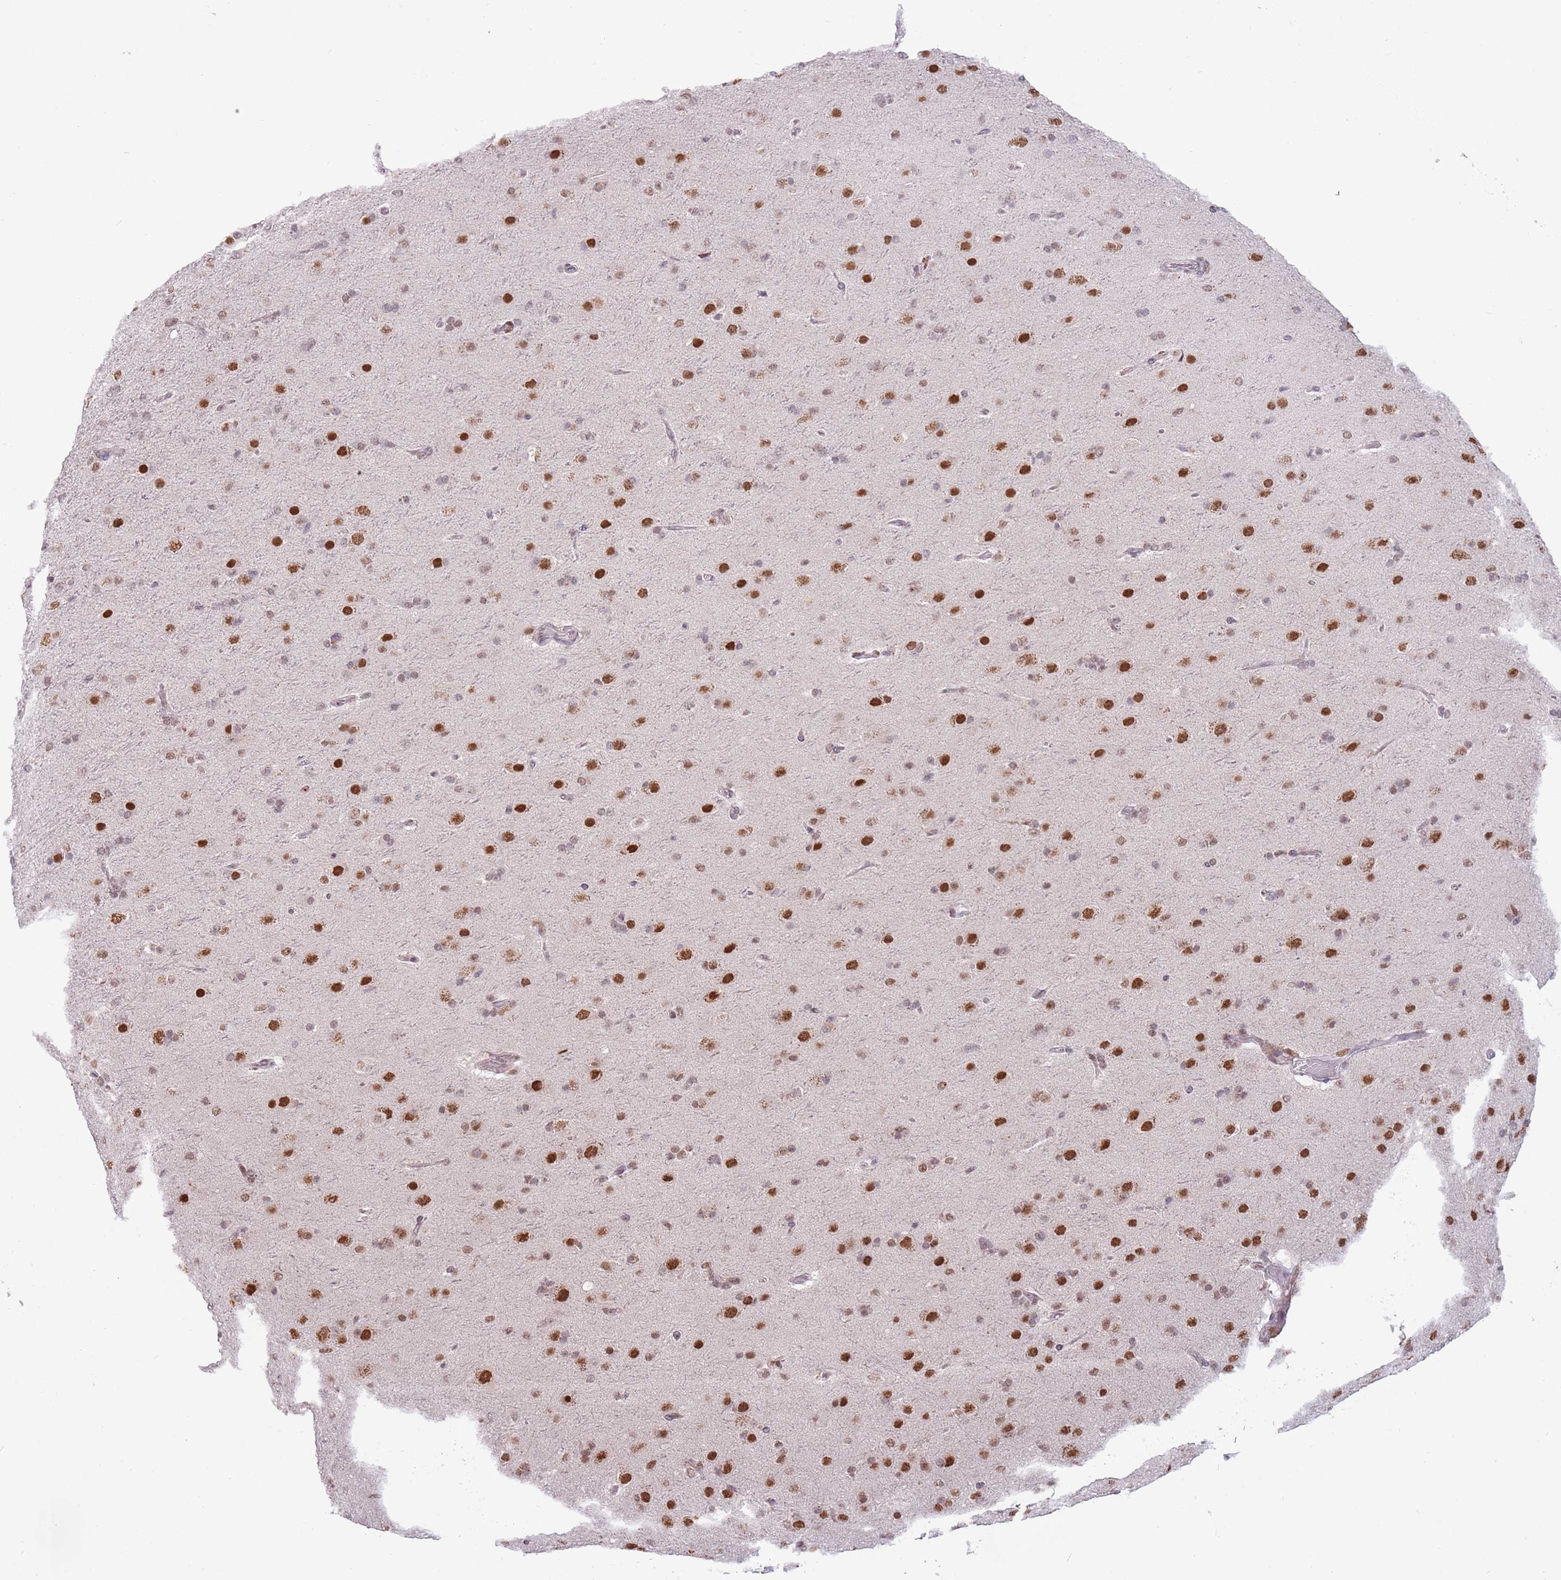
{"staining": {"intensity": "moderate", "quantity": ">75%", "location": "nuclear"}, "tissue": "glioma", "cell_type": "Tumor cells", "image_type": "cancer", "snomed": [{"axis": "morphology", "description": "Glioma, malignant, Low grade"}, {"axis": "topography", "description": "Brain"}], "caption": "Approximately >75% of tumor cells in malignant glioma (low-grade) demonstrate moderate nuclear protein expression as visualized by brown immunohistochemical staining.", "gene": "BARD1", "patient": {"sex": "male", "age": 65}}